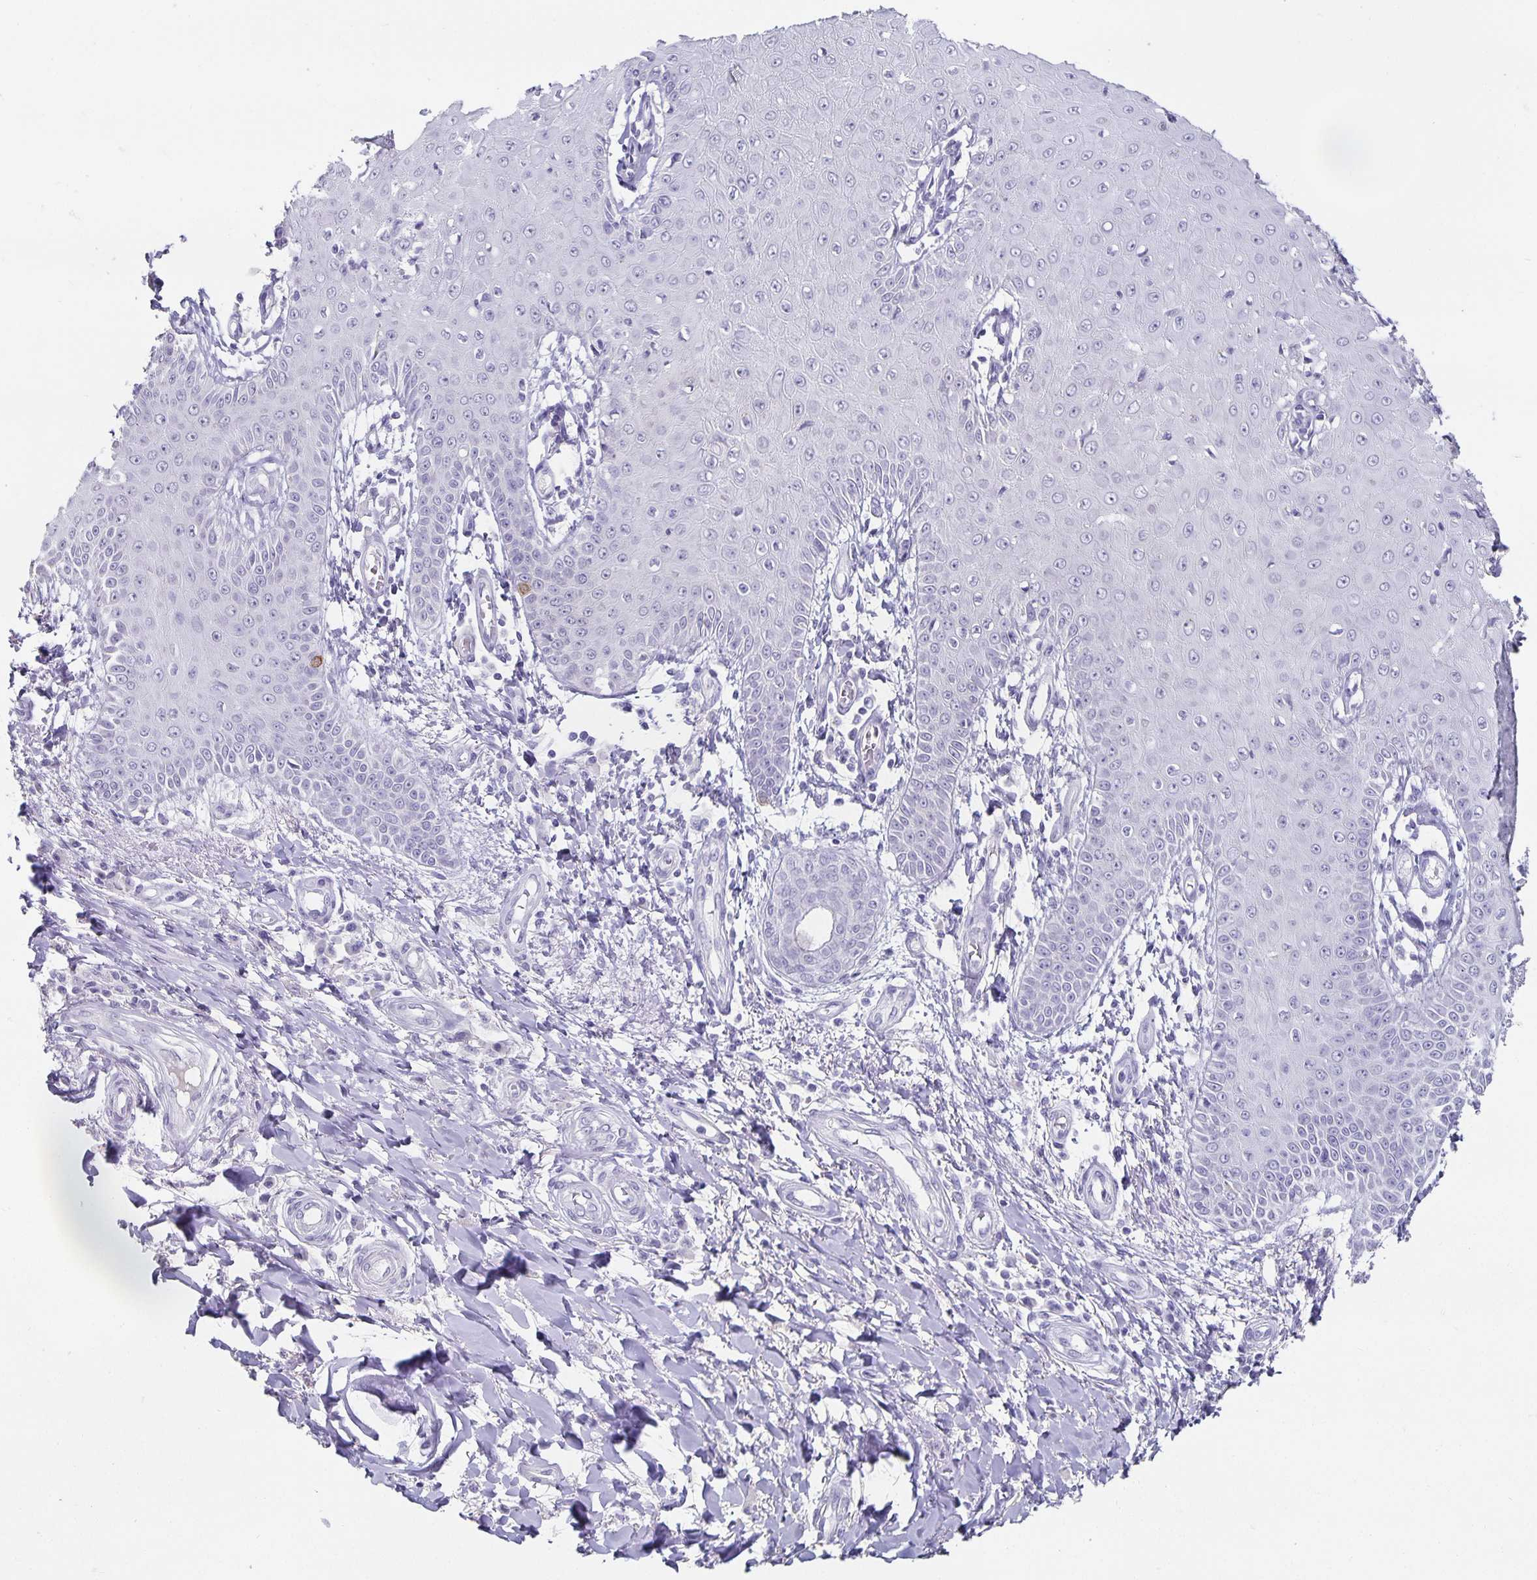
{"staining": {"intensity": "negative", "quantity": "none", "location": "none"}, "tissue": "skin cancer", "cell_type": "Tumor cells", "image_type": "cancer", "snomed": [{"axis": "morphology", "description": "Squamous cell carcinoma, NOS"}, {"axis": "topography", "description": "Skin"}], "caption": "An image of human skin cancer (squamous cell carcinoma) is negative for staining in tumor cells.", "gene": "CHGA", "patient": {"sex": "male", "age": 70}}